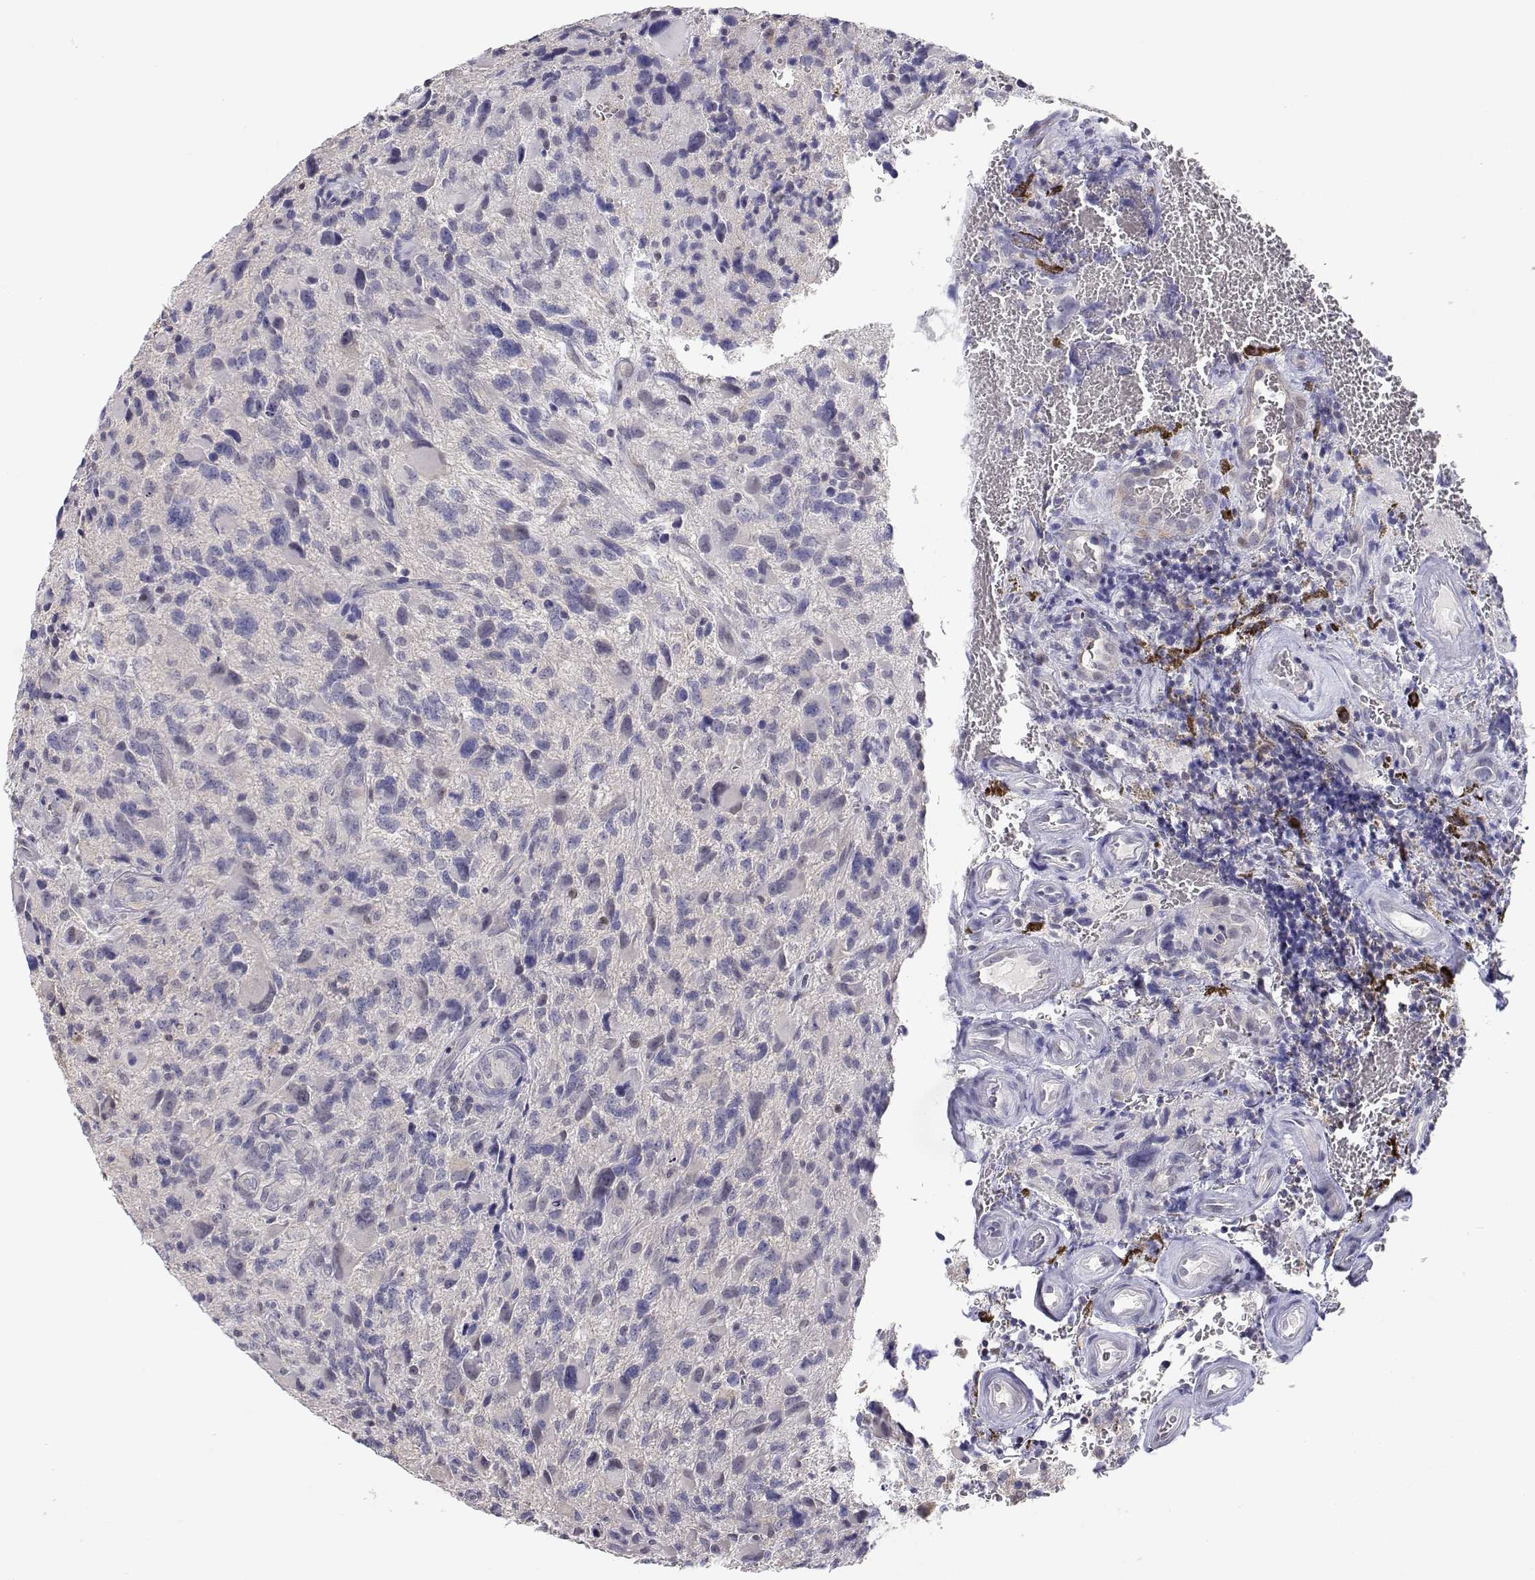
{"staining": {"intensity": "negative", "quantity": "none", "location": "none"}, "tissue": "glioma", "cell_type": "Tumor cells", "image_type": "cancer", "snomed": [{"axis": "morphology", "description": "Glioma, malignant, NOS"}, {"axis": "morphology", "description": "Glioma, malignant, High grade"}, {"axis": "topography", "description": "Brain"}], "caption": "This is an IHC micrograph of malignant glioma. There is no positivity in tumor cells.", "gene": "ADA", "patient": {"sex": "female", "age": 71}}